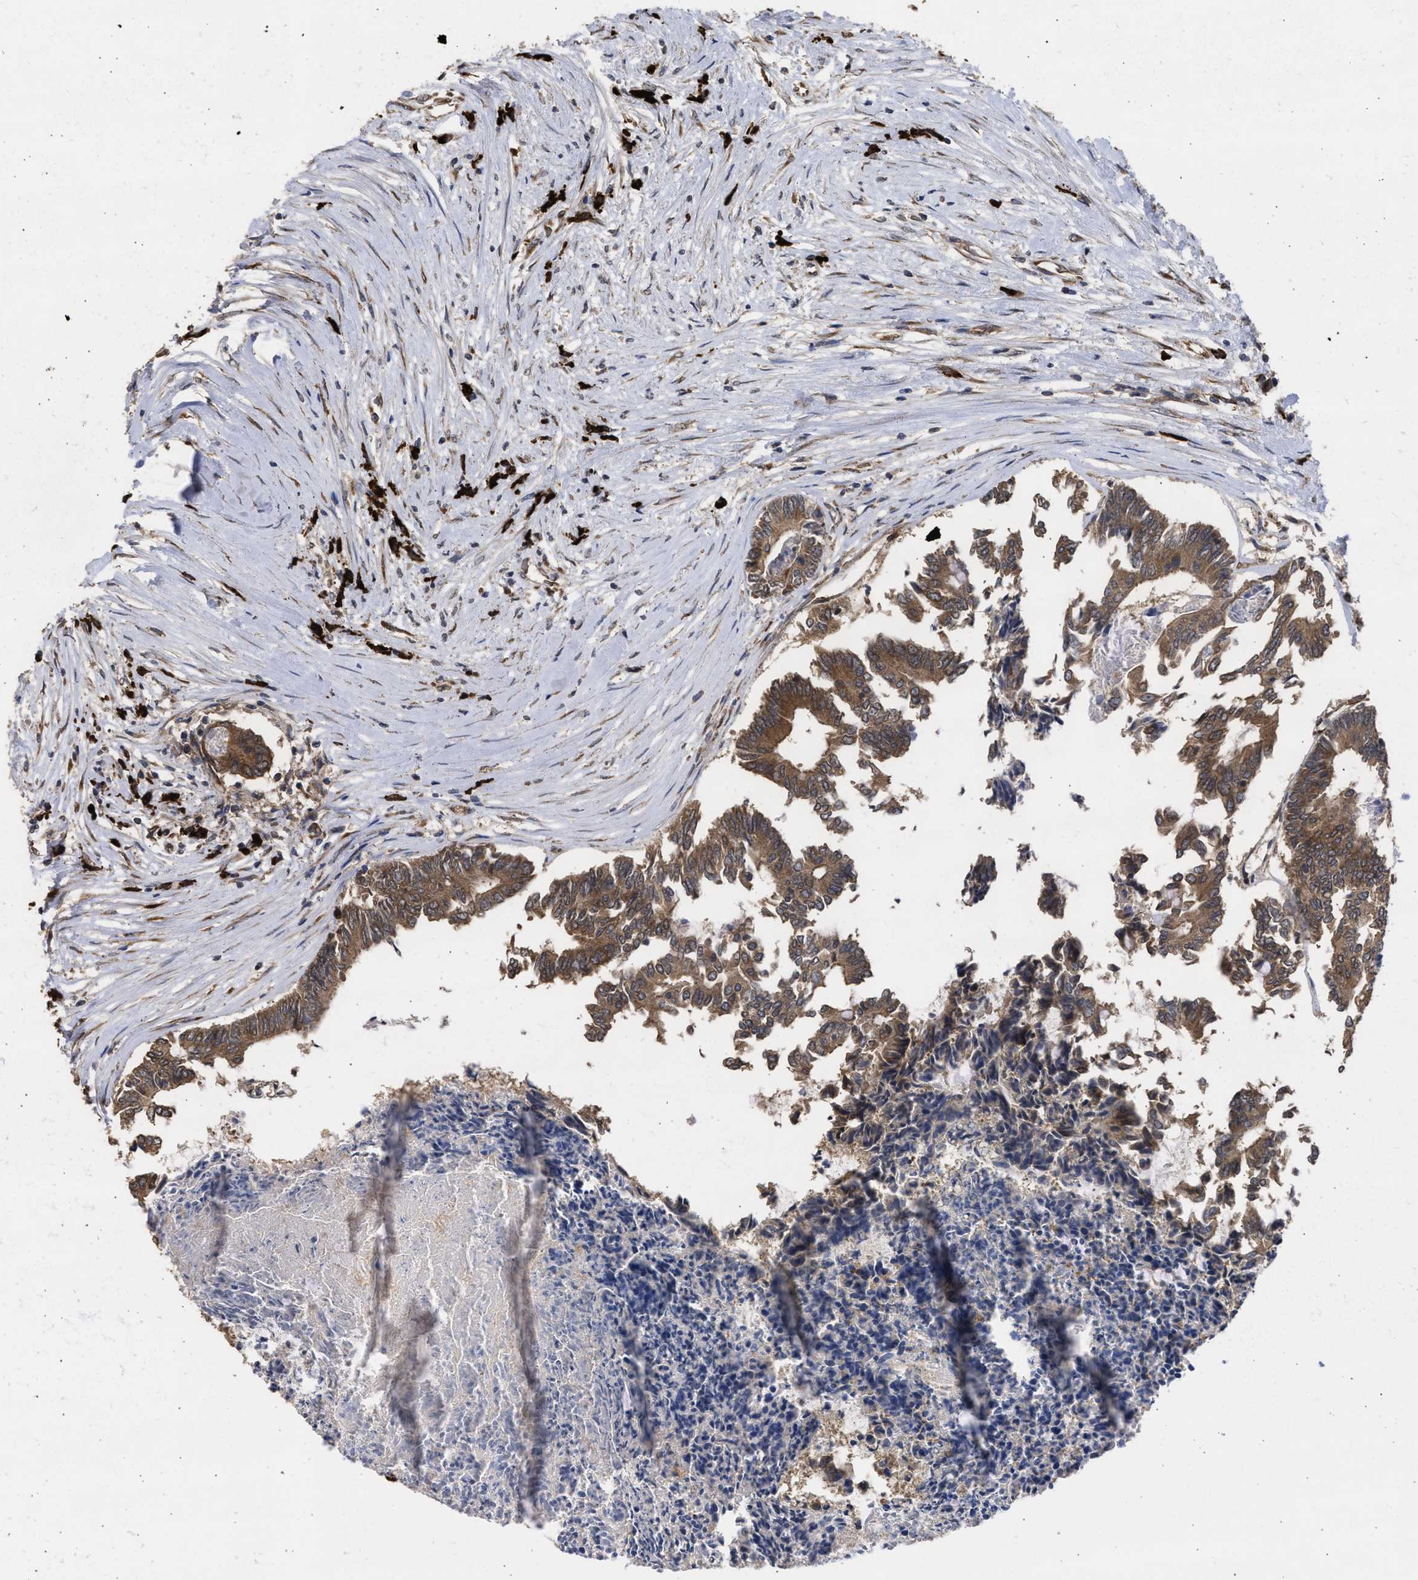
{"staining": {"intensity": "moderate", "quantity": ">75%", "location": "cytoplasmic/membranous"}, "tissue": "colorectal cancer", "cell_type": "Tumor cells", "image_type": "cancer", "snomed": [{"axis": "morphology", "description": "Adenocarcinoma, NOS"}, {"axis": "topography", "description": "Rectum"}], "caption": "Immunohistochemical staining of human colorectal cancer displays medium levels of moderate cytoplasmic/membranous expression in approximately >75% of tumor cells.", "gene": "DNAJC1", "patient": {"sex": "male", "age": 63}}